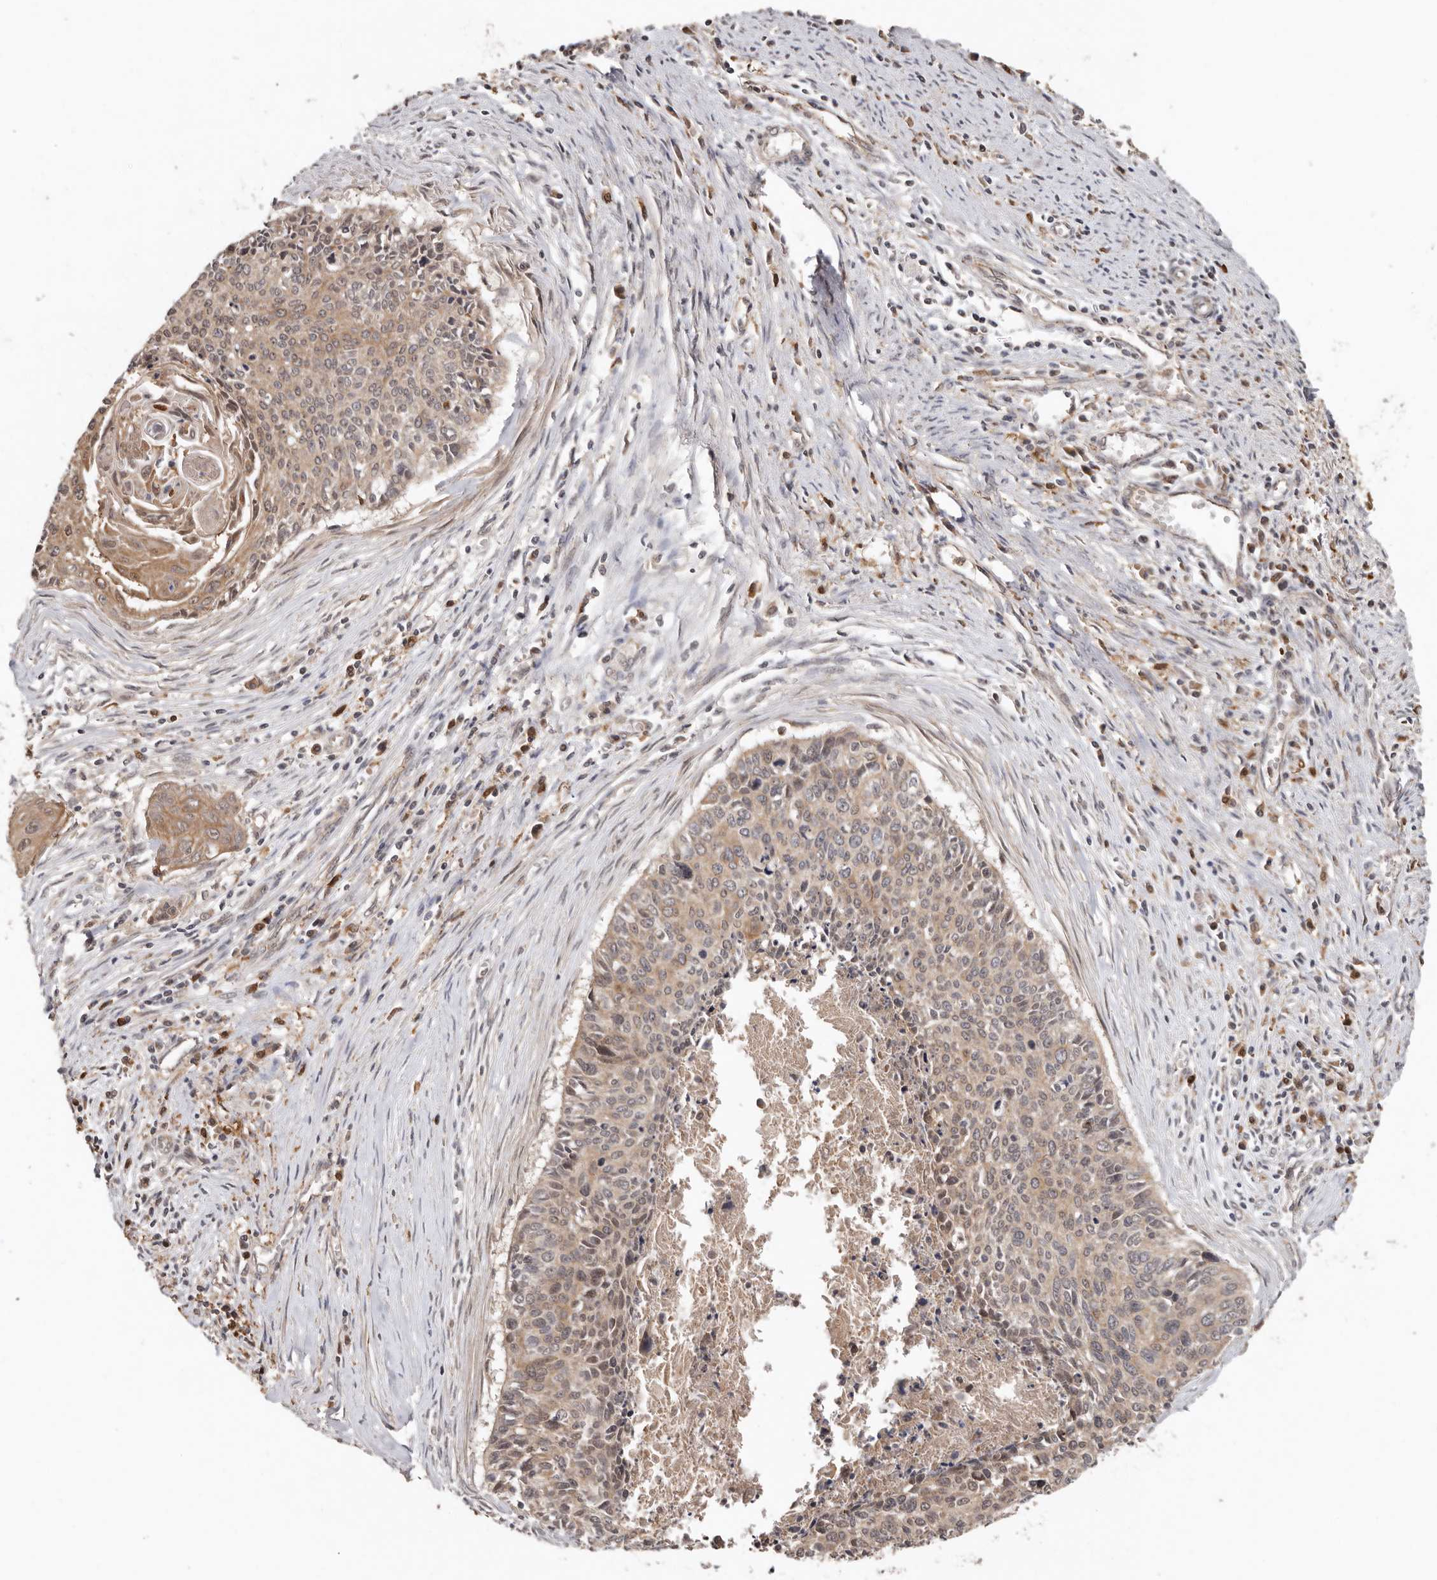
{"staining": {"intensity": "moderate", "quantity": ">75%", "location": "cytoplasmic/membranous,nuclear"}, "tissue": "cervical cancer", "cell_type": "Tumor cells", "image_type": "cancer", "snomed": [{"axis": "morphology", "description": "Squamous cell carcinoma, NOS"}, {"axis": "topography", "description": "Cervix"}], "caption": "Tumor cells exhibit medium levels of moderate cytoplasmic/membranous and nuclear positivity in about >75% of cells in human squamous cell carcinoma (cervical). (Brightfield microscopy of DAB IHC at high magnification).", "gene": "RSPO2", "patient": {"sex": "female", "age": 55}}